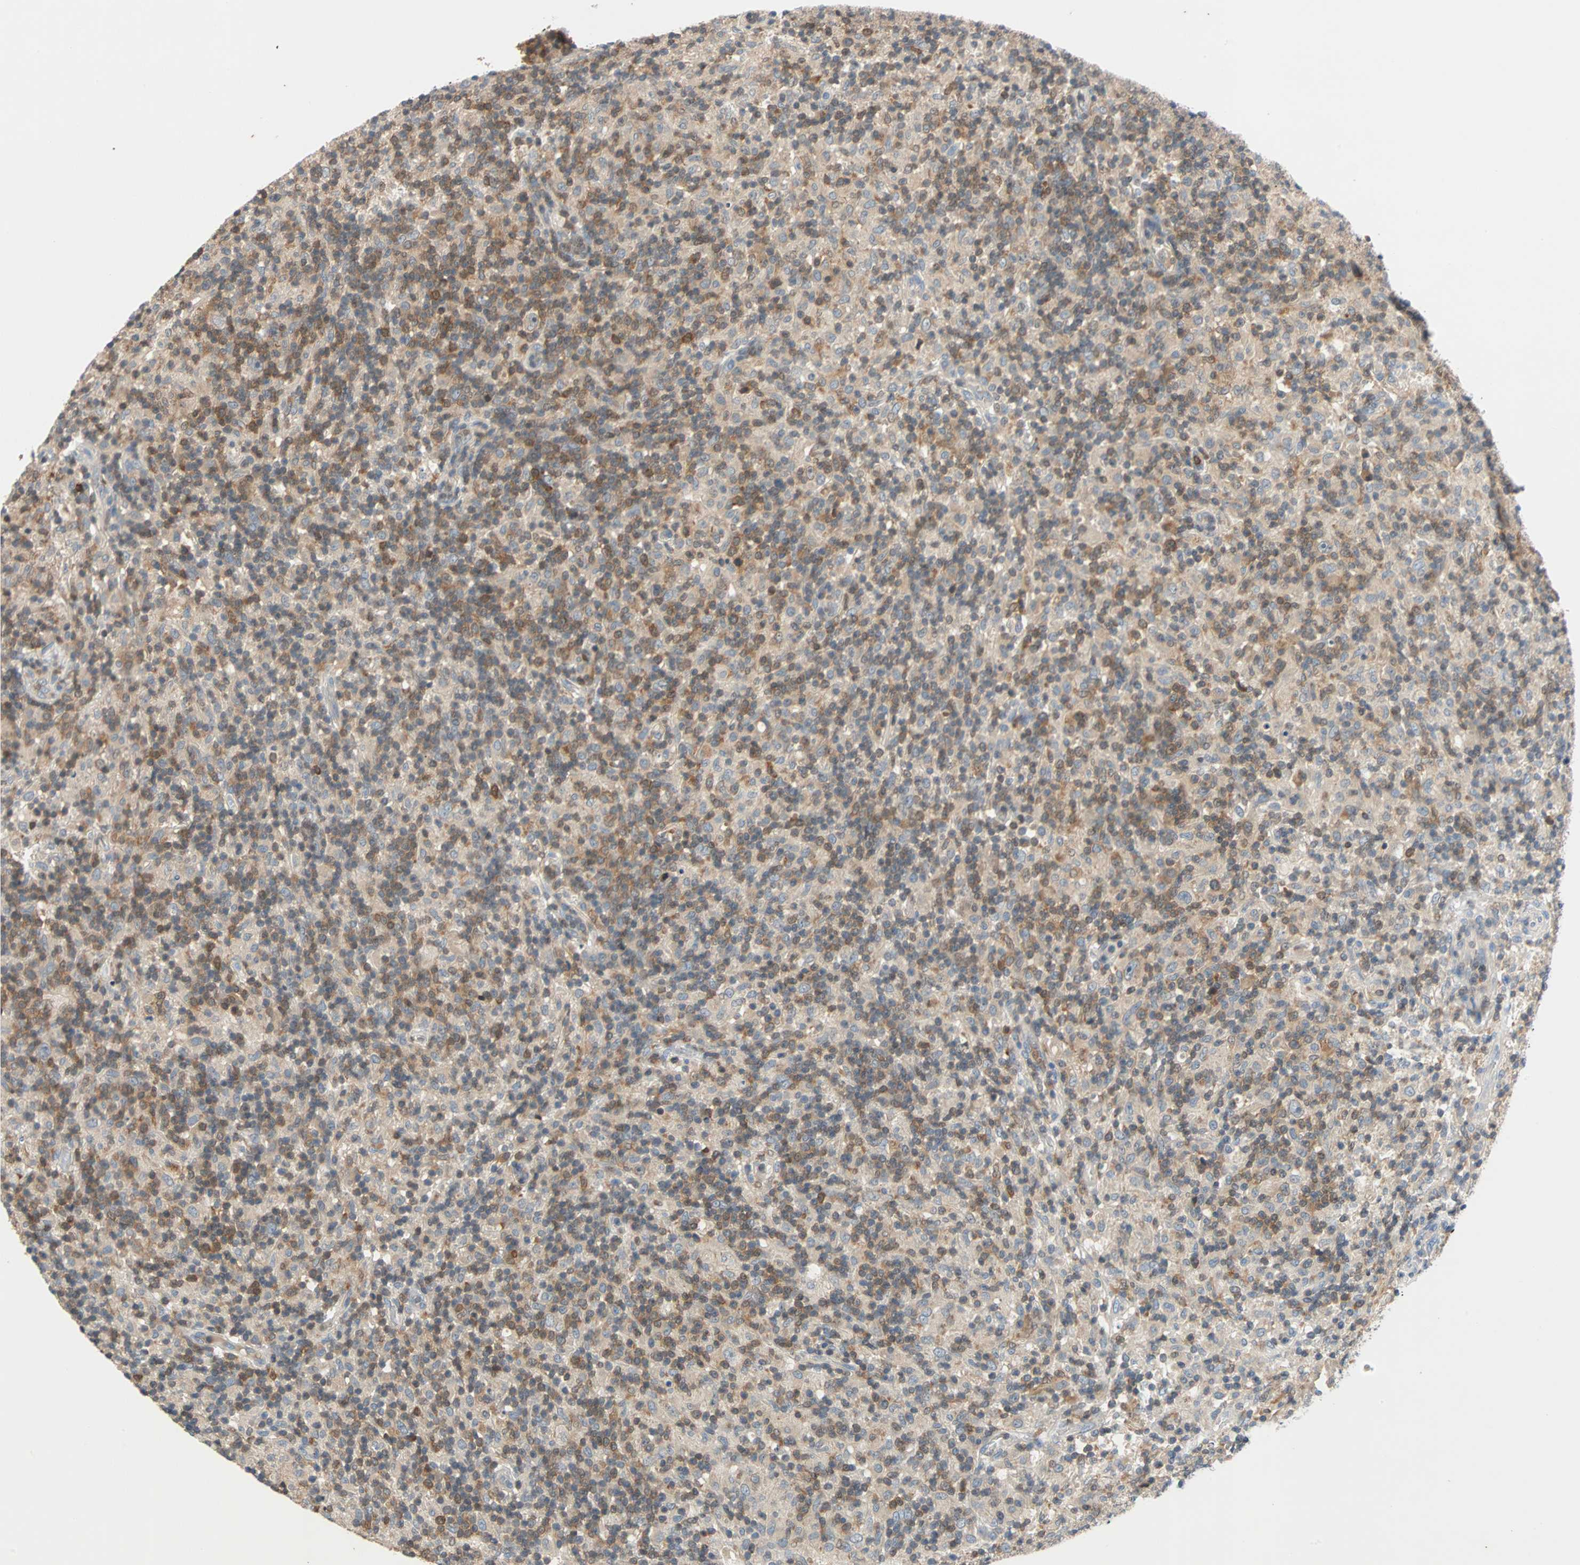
{"staining": {"intensity": "weak", "quantity": "<25%", "location": "cytoplasmic/membranous"}, "tissue": "lymphoma", "cell_type": "Tumor cells", "image_type": "cancer", "snomed": [{"axis": "morphology", "description": "Hodgkin's disease, NOS"}, {"axis": "topography", "description": "Lymph node"}], "caption": "A high-resolution image shows immunohistochemistry staining of lymphoma, which demonstrates no significant staining in tumor cells. (DAB (3,3'-diaminobenzidine) immunohistochemistry (IHC) visualized using brightfield microscopy, high magnification).", "gene": "MAP4K1", "patient": {"sex": "male", "age": 70}}